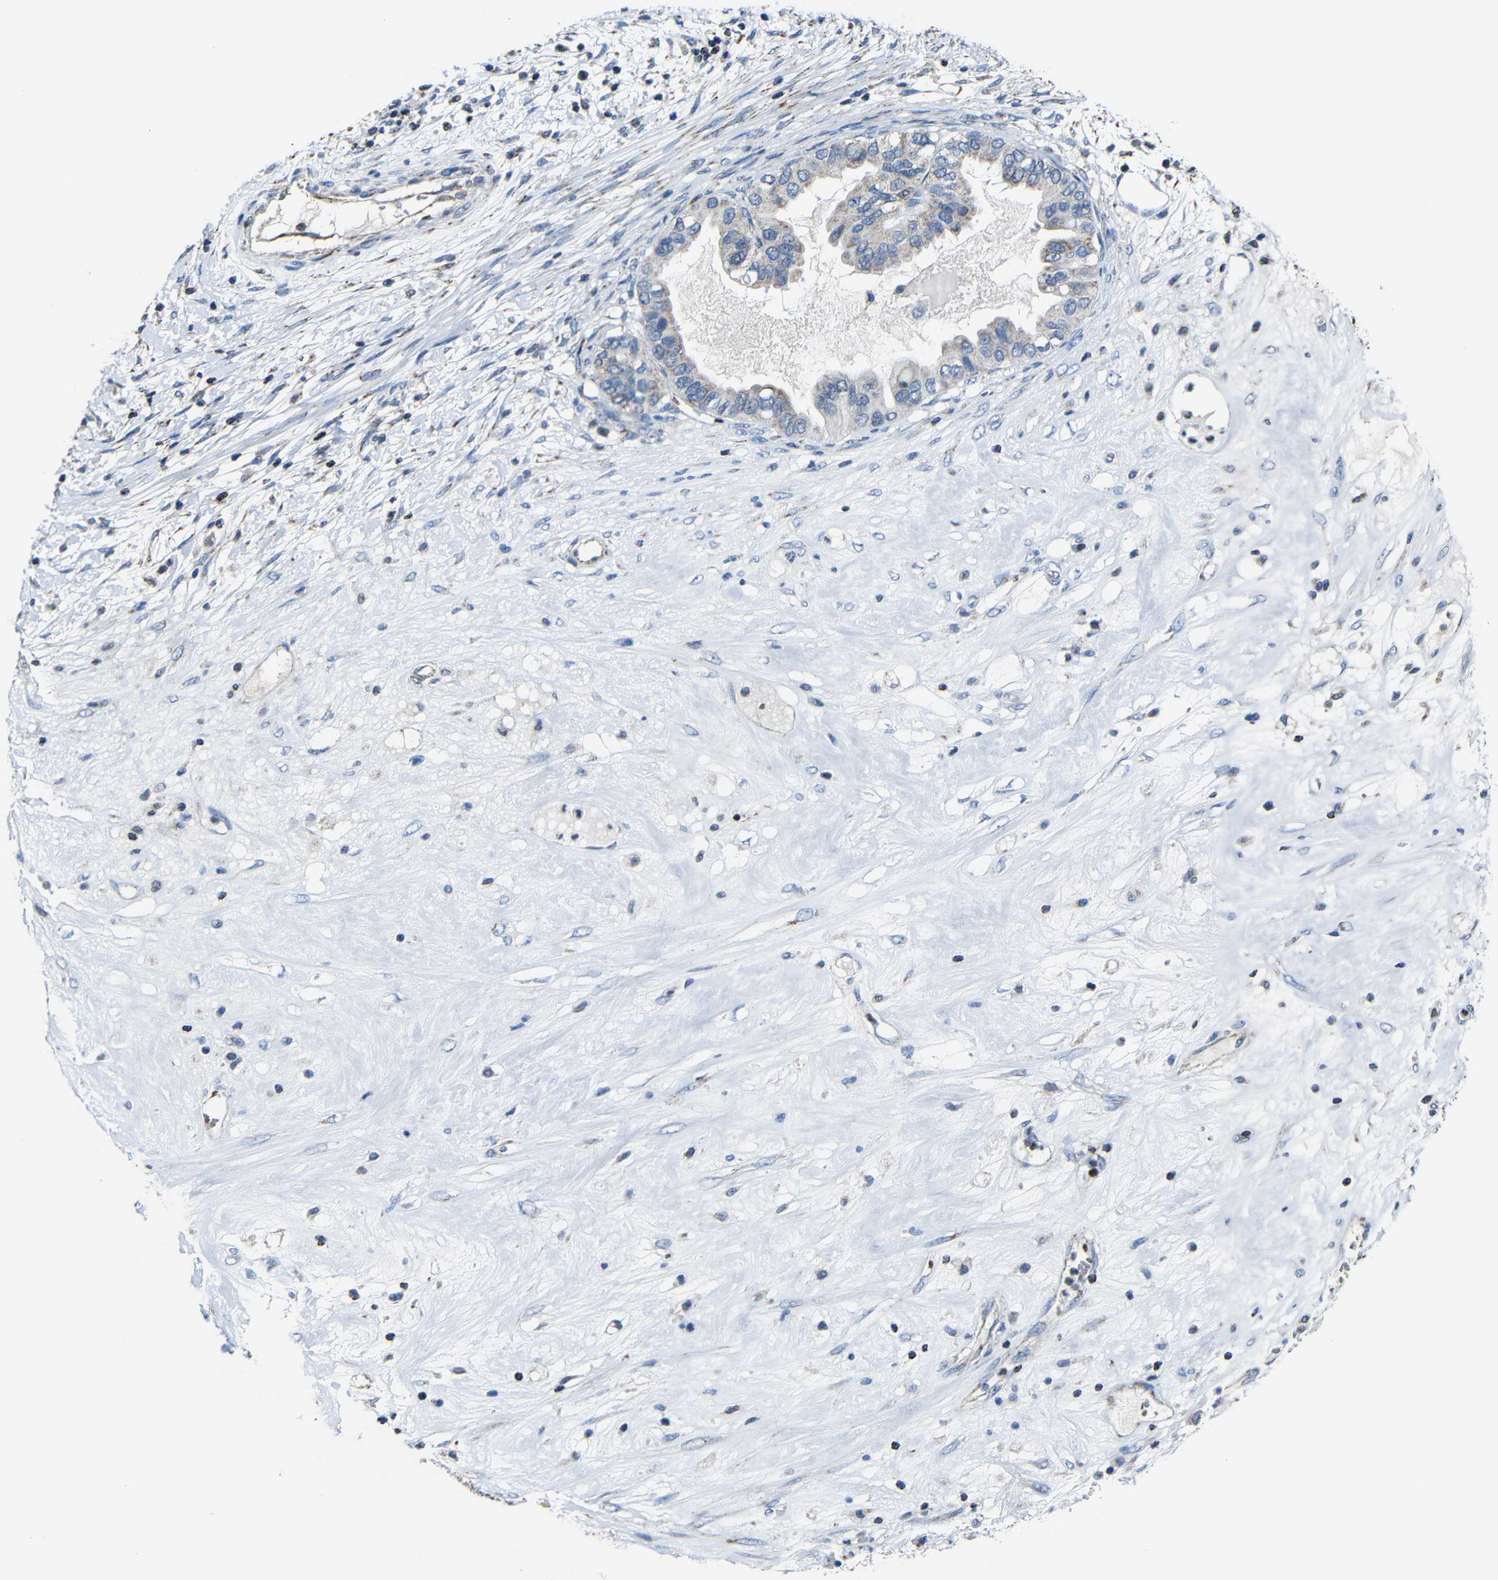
{"staining": {"intensity": "weak", "quantity": "<25%", "location": "cytoplasmic/membranous"}, "tissue": "ovarian cancer", "cell_type": "Tumor cells", "image_type": "cancer", "snomed": [{"axis": "morphology", "description": "Cystadenocarcinoma, mucinous, NOS"}, {"axis": "topography", "description": "Ovary"}], "caption": "Protein analysis of ovarian cancer reveals no significant positivity in tumor cells.", "gene": "CA5B", "patient": {"sex": "female", "age": 80}}